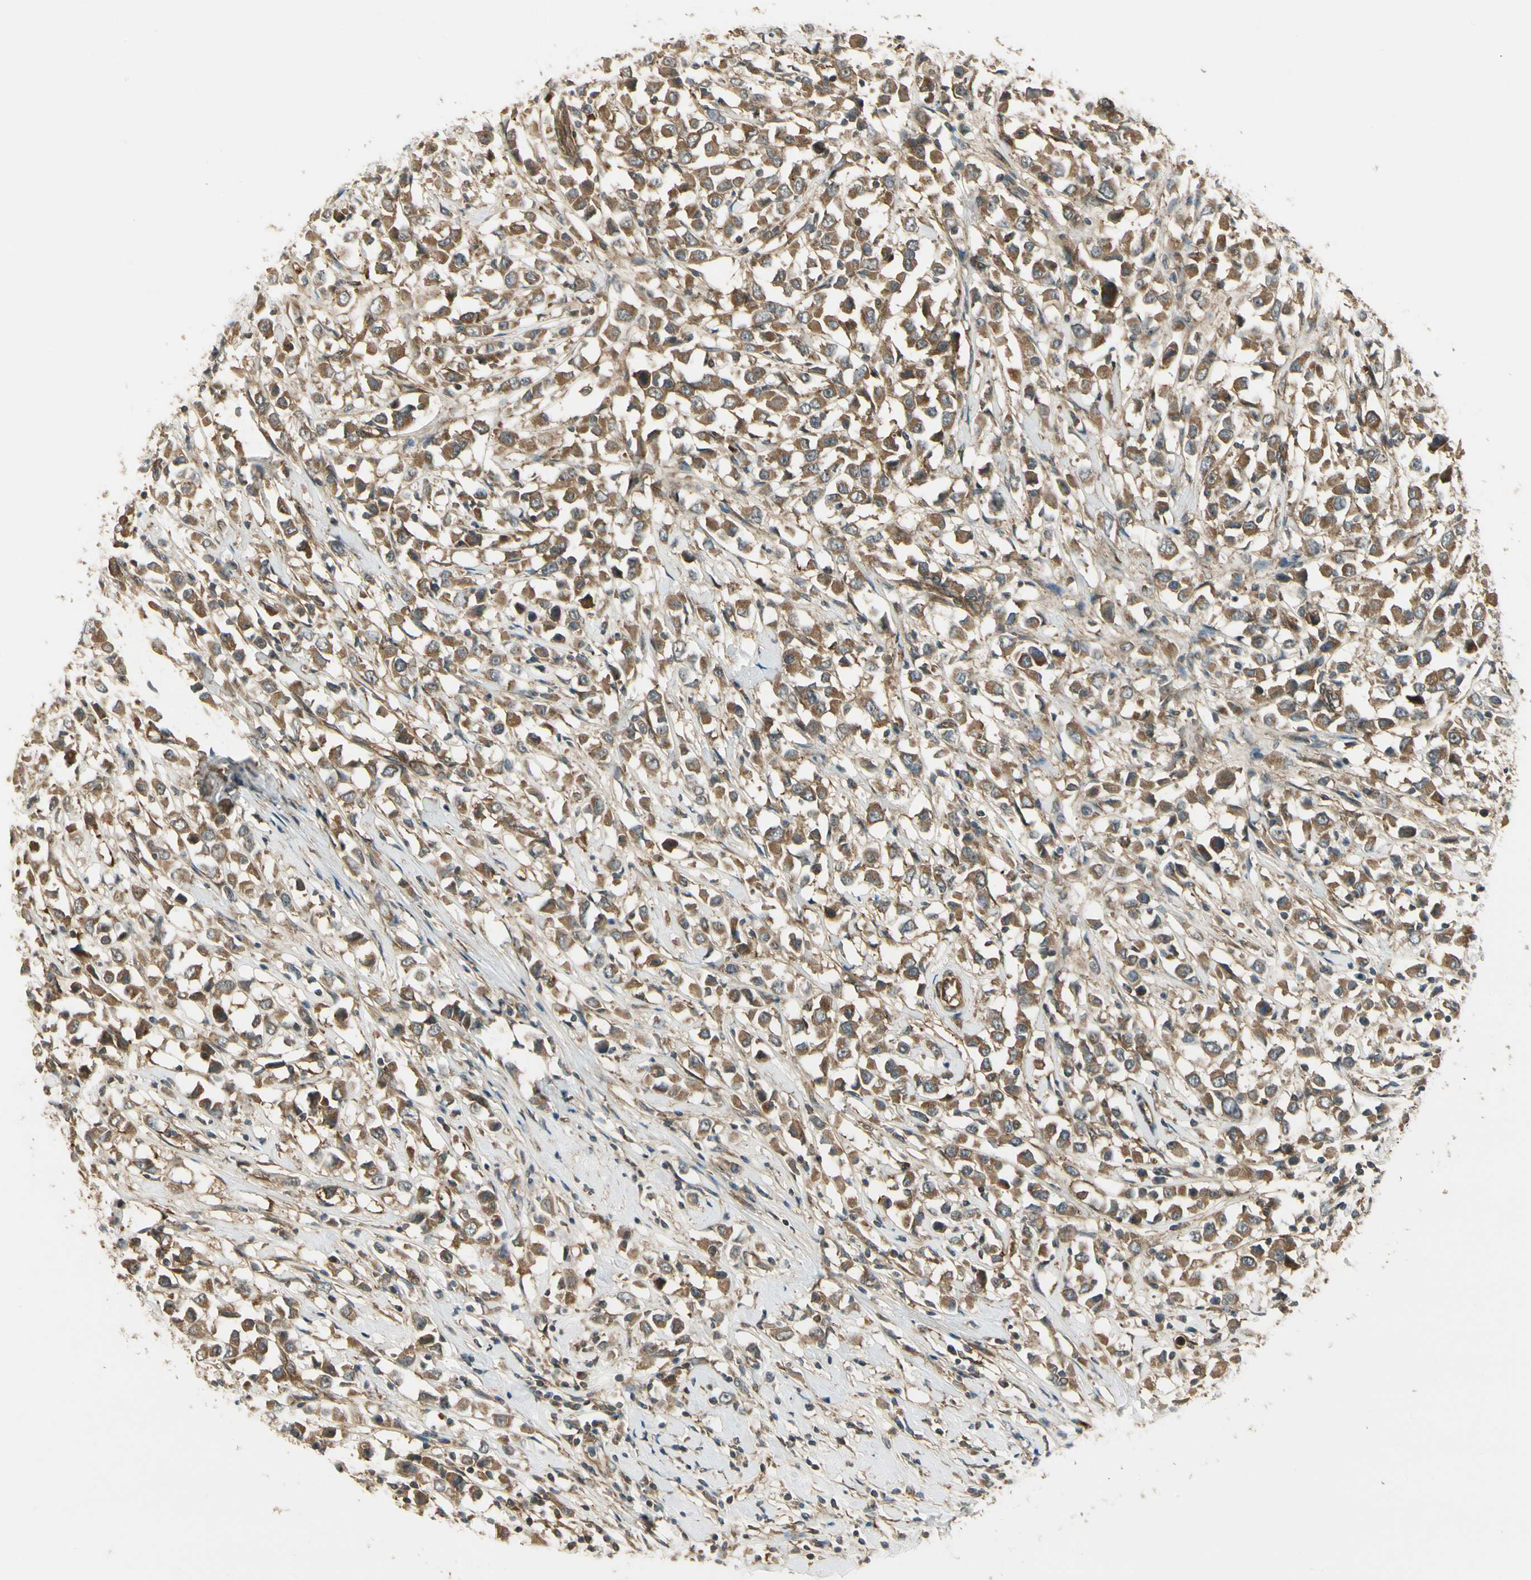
{"staining": {"intensity": "strong", "quantity": ">75%", "location": "cytoplasmic/membranous"}, "tissue": "breast cancer", "cell_type": "Tumor cells", "image_type": "cancer", "snomed": [{"axis": "morphology", "description": "Duct carcinoma"}, {"axis": "topography", "description": "Breast"}], "caption": "Immunohistochemistry image of human breast cancer (intraductal carcinoma) stained for a protein (brown), which exhibits high levels of strong cytoplasmic/membranous staining in approximately >75% of tumor cells.", "gene": "FKBP15", "patient": {"sex": "female", "age": 61}}